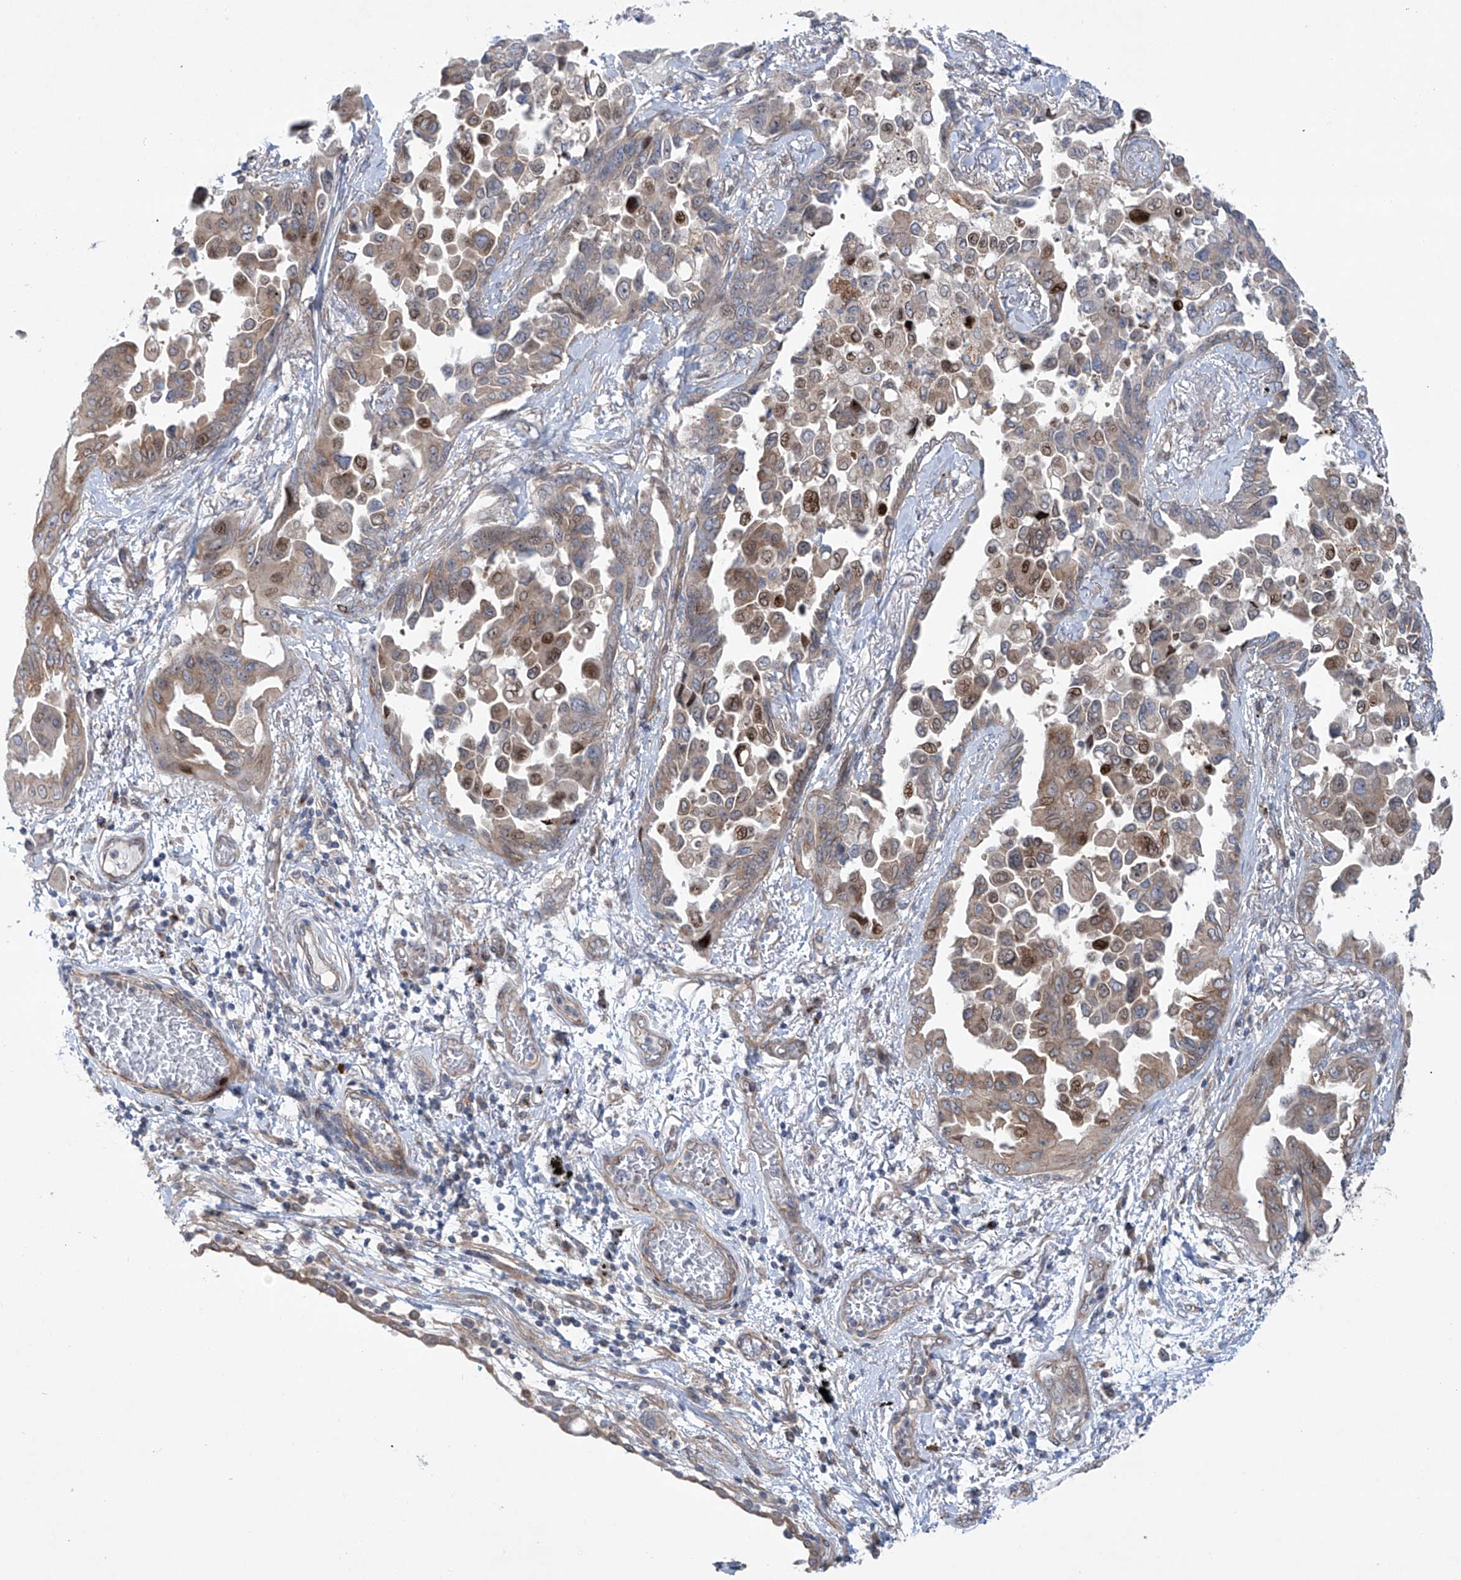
{"staining": {"intensity": "moderate", "quantity": "<25%", "location": "cytoplasmic/membranous,nuclear"}, "tissue": "lung cancer", "cell_type": "Tumor cells", "image_type": "cancer", "snomed": [{"axis": "morphology", "description": "Adenocarcinoma, NOS"}, {"axis": "topography", "description": "Lung"}], "caption": "Lung cancer (adenocarcinoma) tissue exhibits moderate cytoplasmic/membranous and nuclear positivity in about <25% of tumor cells", "gene": "KLC4", "patient": {"sex": "female", "age": 67}}